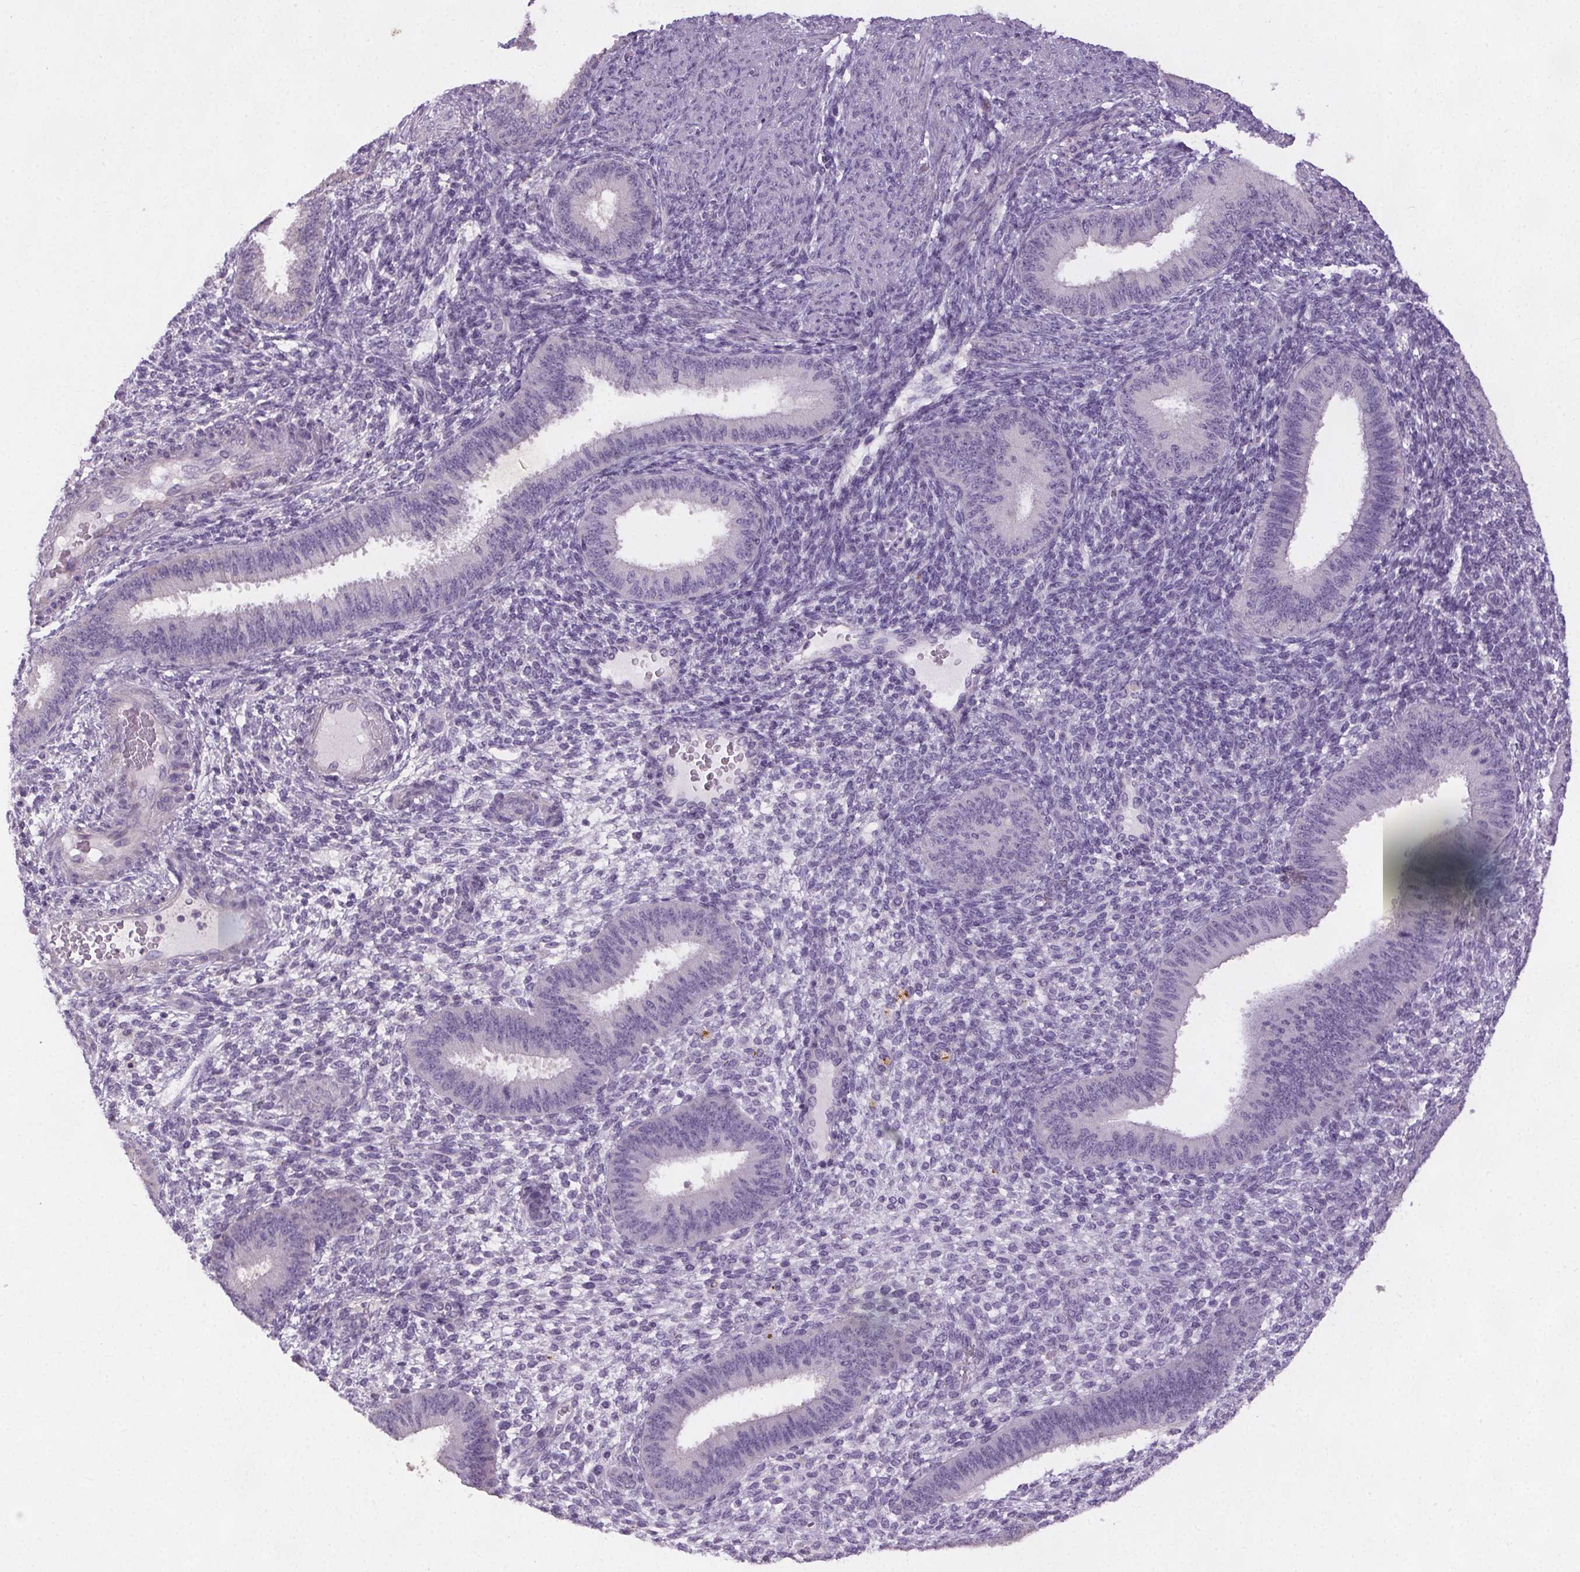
{"staining": {"intensity": "negative", "quantity": "none", "location": "none"}, "tissue": "endometrium", "cell_type": "Cells in endometrial stroma", "image_type": "normal", "snomed": [{"axis": "morphology", "description": "Normal tissue, NOS"}, {"axis": "topography", "description": "Endometrium"}], "caption": "IHC histopathology image of normal endometrium: human endometrium stained with DAB (3,3'-diaminobenzidine) demonstrates no significant protein staining in cells in endometrial stroma.", "gene": "GPIHBP1", "patient": {"sex": "female", "age": 39}}